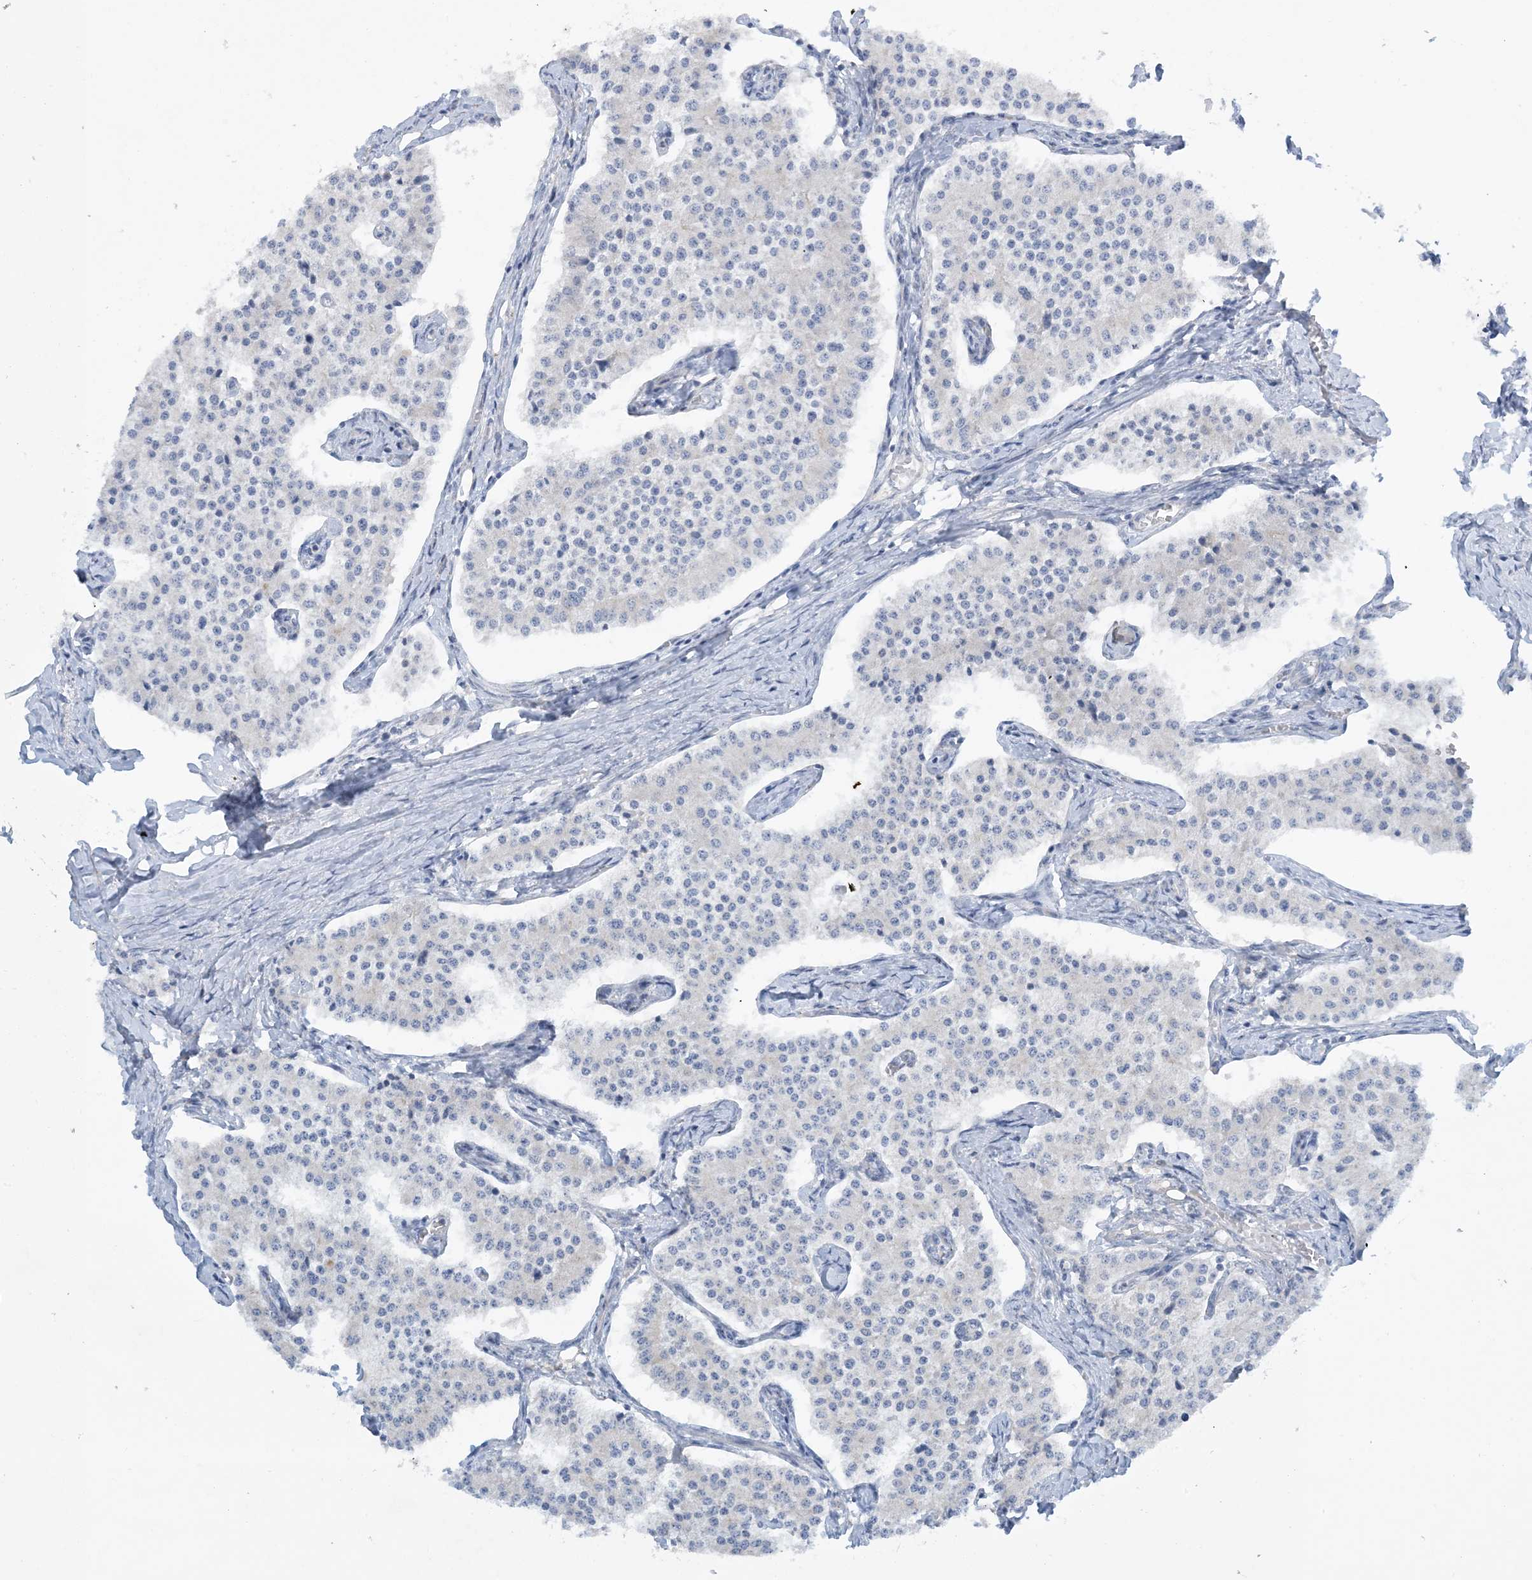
{"staining": {"intensity": "negative", "quantity": "none", "location": "none"}, "tissue": "carcinoid", "cell_type": "Tumor cells", "image_type": "cancer", "snomed": [{"axis": "morphology", "description": "Carcinoid, malignant, NOS"}, {"axis": "topography", "description": "Colon"}], "caption": "There is no significant positivity in tumor cells of malignant carcinoid. (DAB immunohistochemistry with hematoxylin counter stain).", "gene": "MRPS18A", "patient": {"sex": "female", "age": 52}}